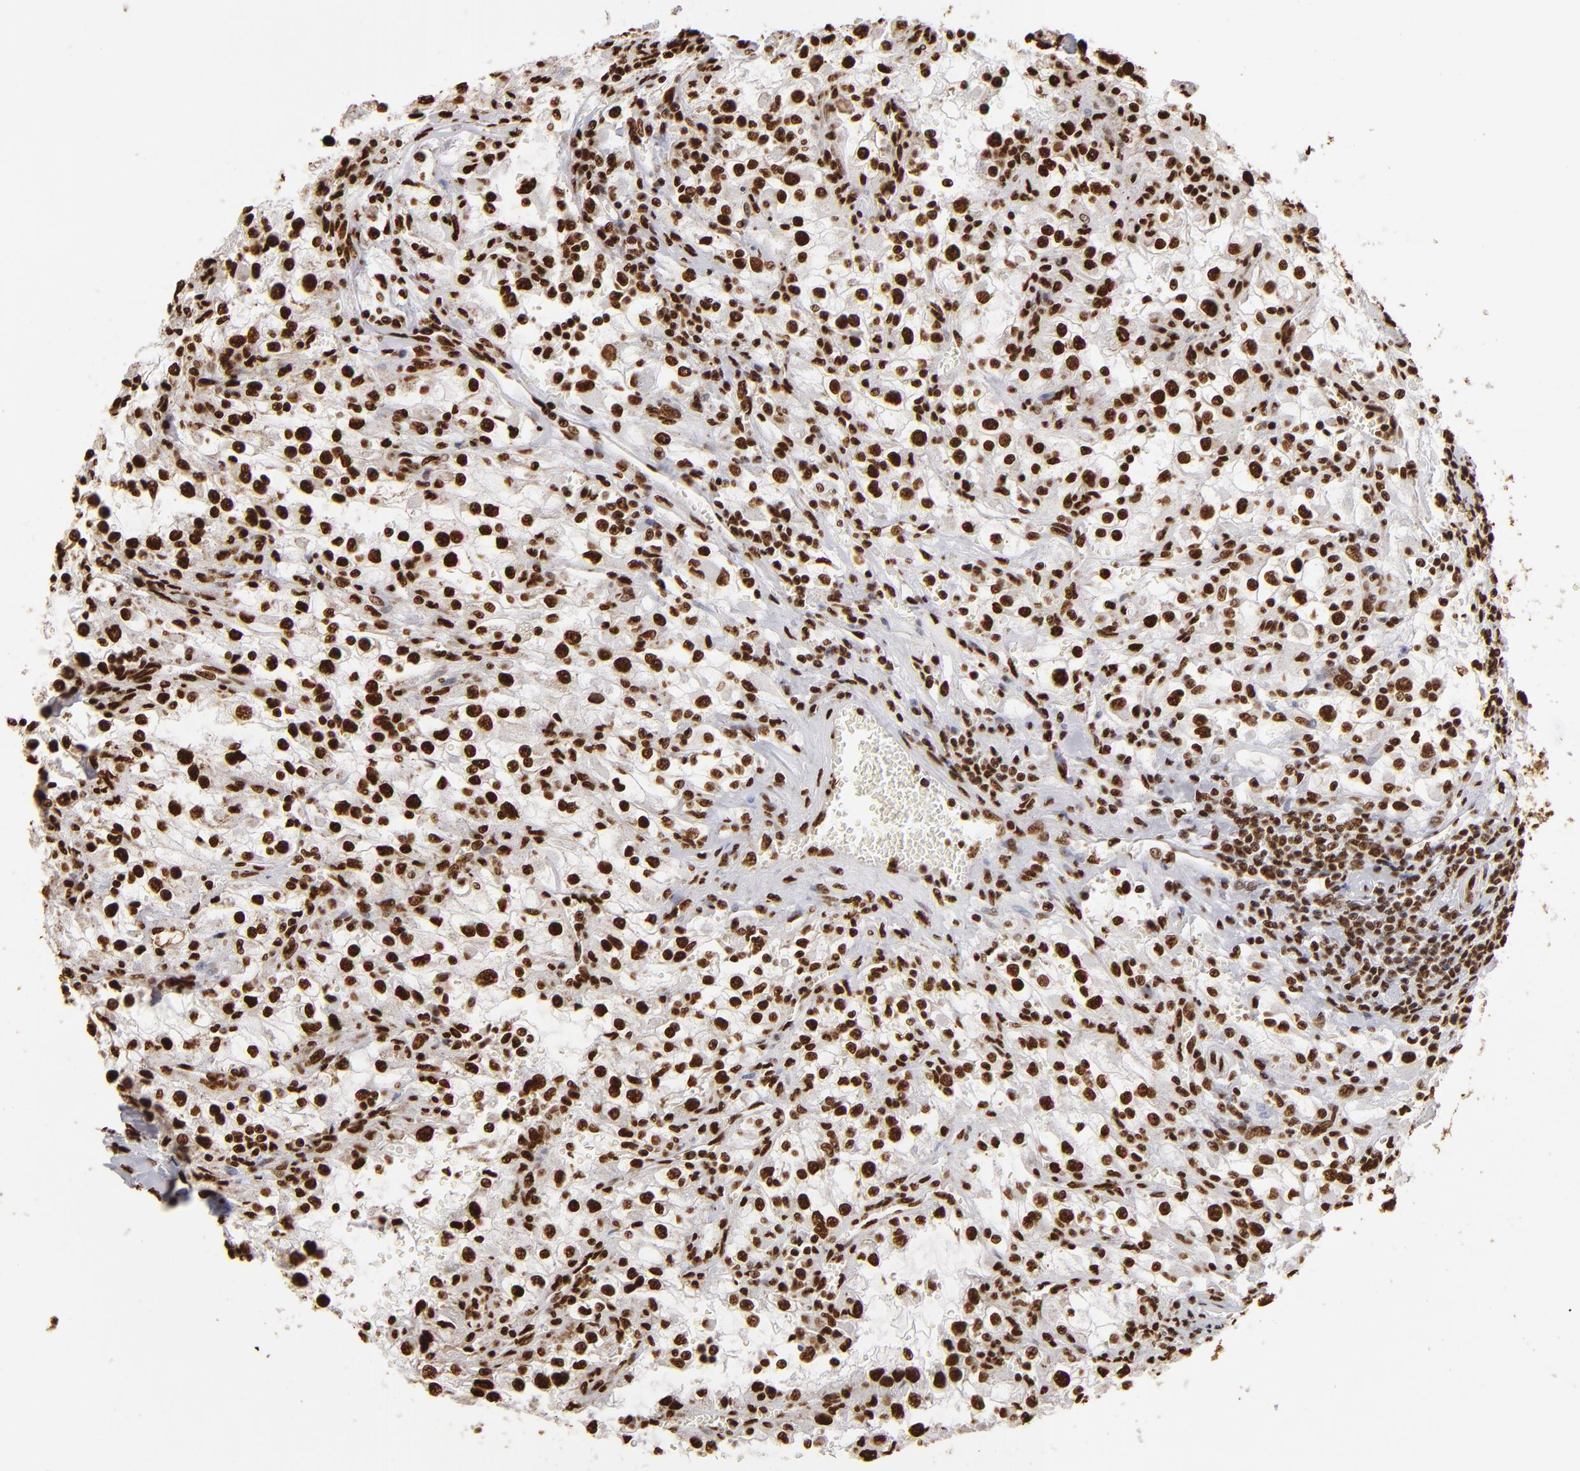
{"staining": {"intensity": "strong", "quantity": ">75%", "location": "nuclear"}, "tissue": "renal cancer", "cell_type": "Tumor cells", "image_type": "cancer", "snomed": [{"axis": "morphology", "description": "Adenocarcinoma, NOS"}, {"axis": "topography", "description": "Kidney"}], "caption": "This histopathology image reveals renal cancer stained with immunohistochemistry to label a protein in brown. The nuclear of tumor cells show strong positivity for the protein. Nuclei are counter-stained blue.", "gene": "ILF3", "patient": {"sex": "female", "age": 52}}